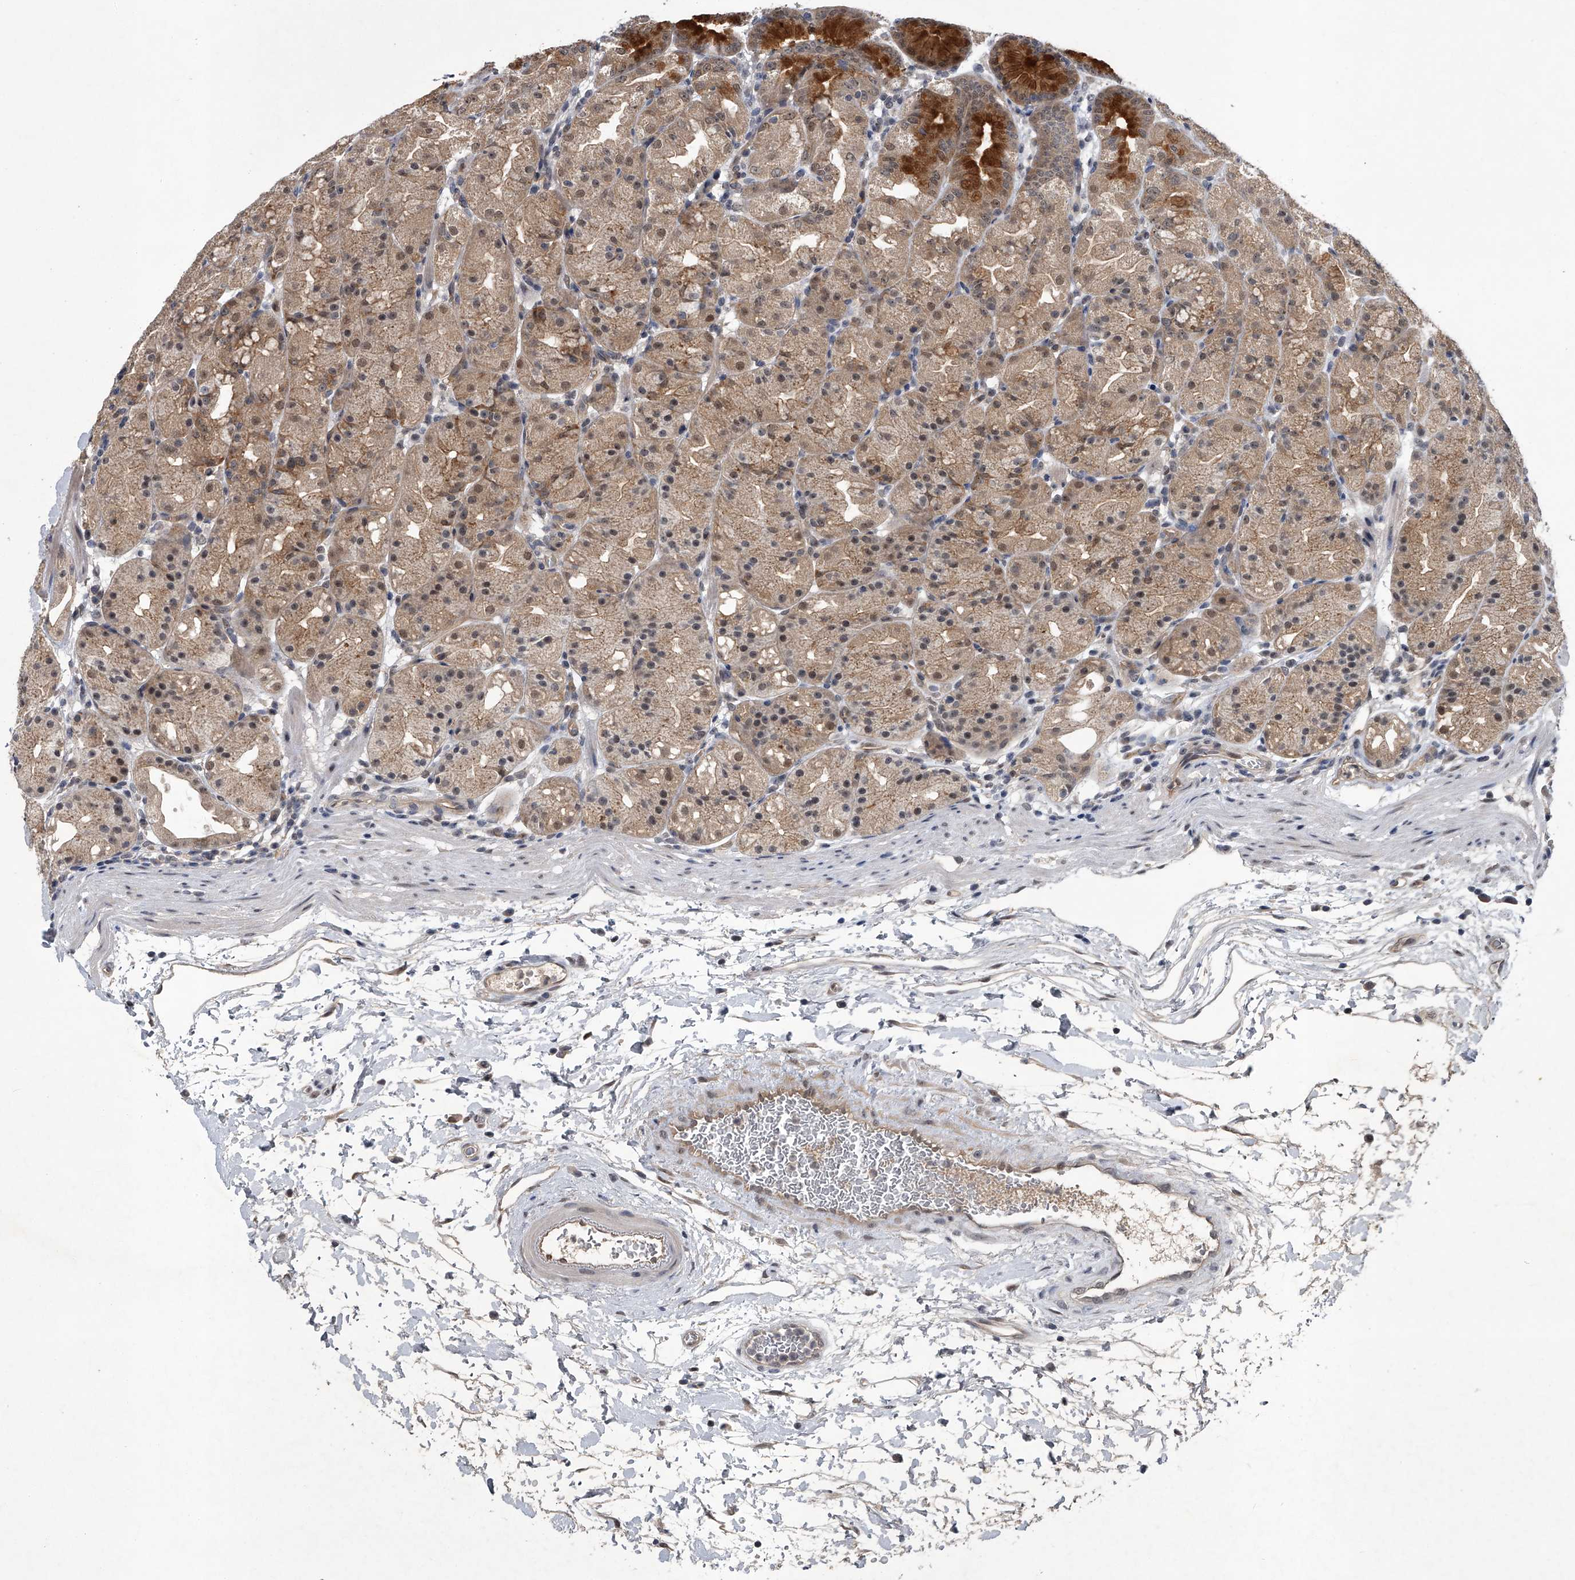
{"staining": {"intensity": "strong", "quantity": "25%-75%", "location": "cytoplasmic/membranous,nuclear"}, "tissue": "stomach", "cell_type": "Glandular cells", "image_type": "normal", "snomed": [{"axis": "morphology", "description": "Normal tissue, NOS"}, {"axis": "topography", "description": "Stomach, upper"}], "caption": "A high amount of strong cytoplasmic/membranous,nuclear expression is identified in approximately 25%-75% of glandular cells in benign stomach.", "gene": "SLC12A8", "patient": {"sex": "male", "age": 48}}